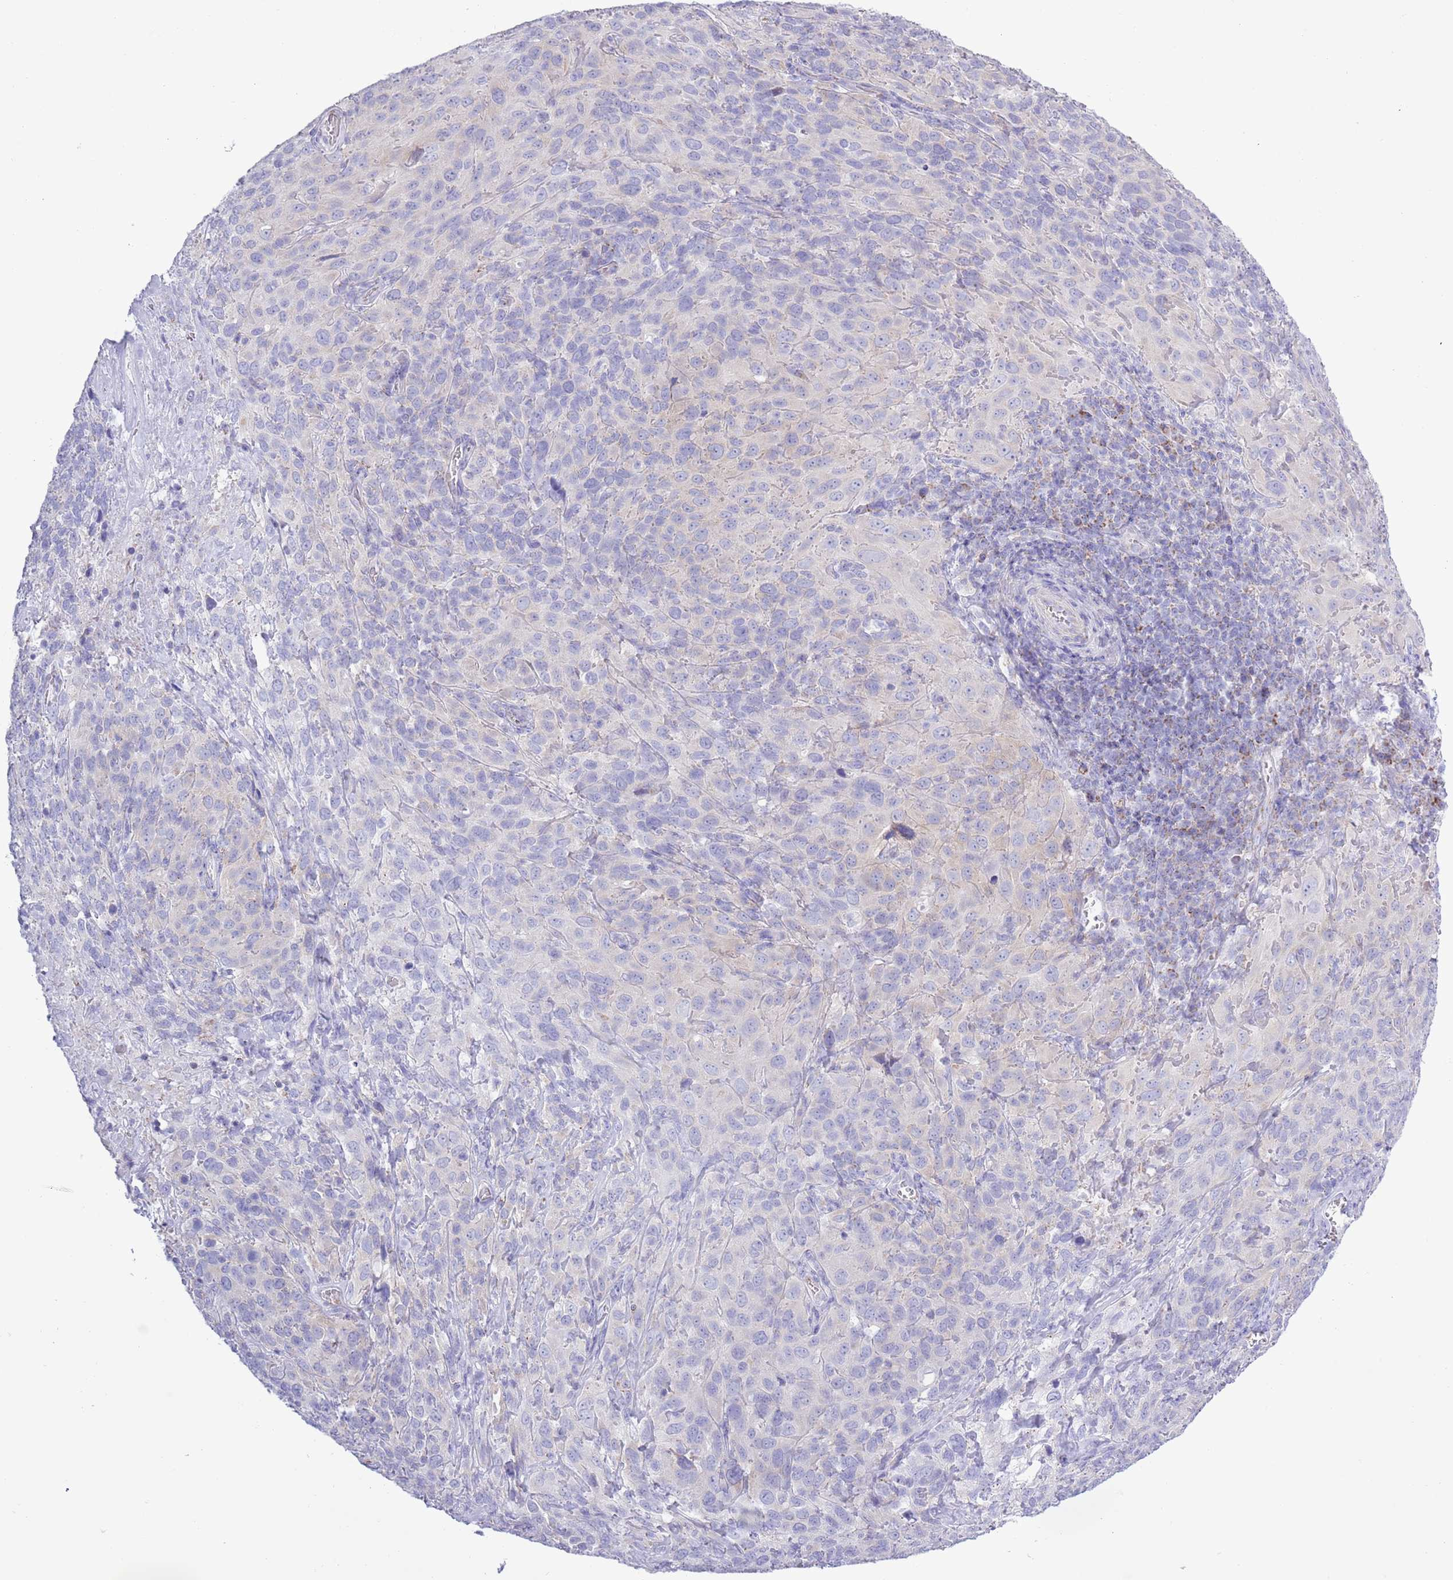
{"staining": {"intensity": "negative", "quantity": "none", "location": "none"}, "tissue": "cervical cancer", "cell_type": "Tumor cells", "image_type": "cancer", "snomed": [{"axis": "morphology", "description": "Squamous cell carcinoma, NOS"}, {"axis": "topography", "description": "Cervix"}], "caption": "This micrograph is of cervical cancer (squamous cell carcinoma) stained with immunohistochemistry to label a protein in brown with the nuclei are counter-stained blue. There is no staining in tumor cells.", "gene": "MOCOS", "patient": {"sex": "female", "age": 51}}